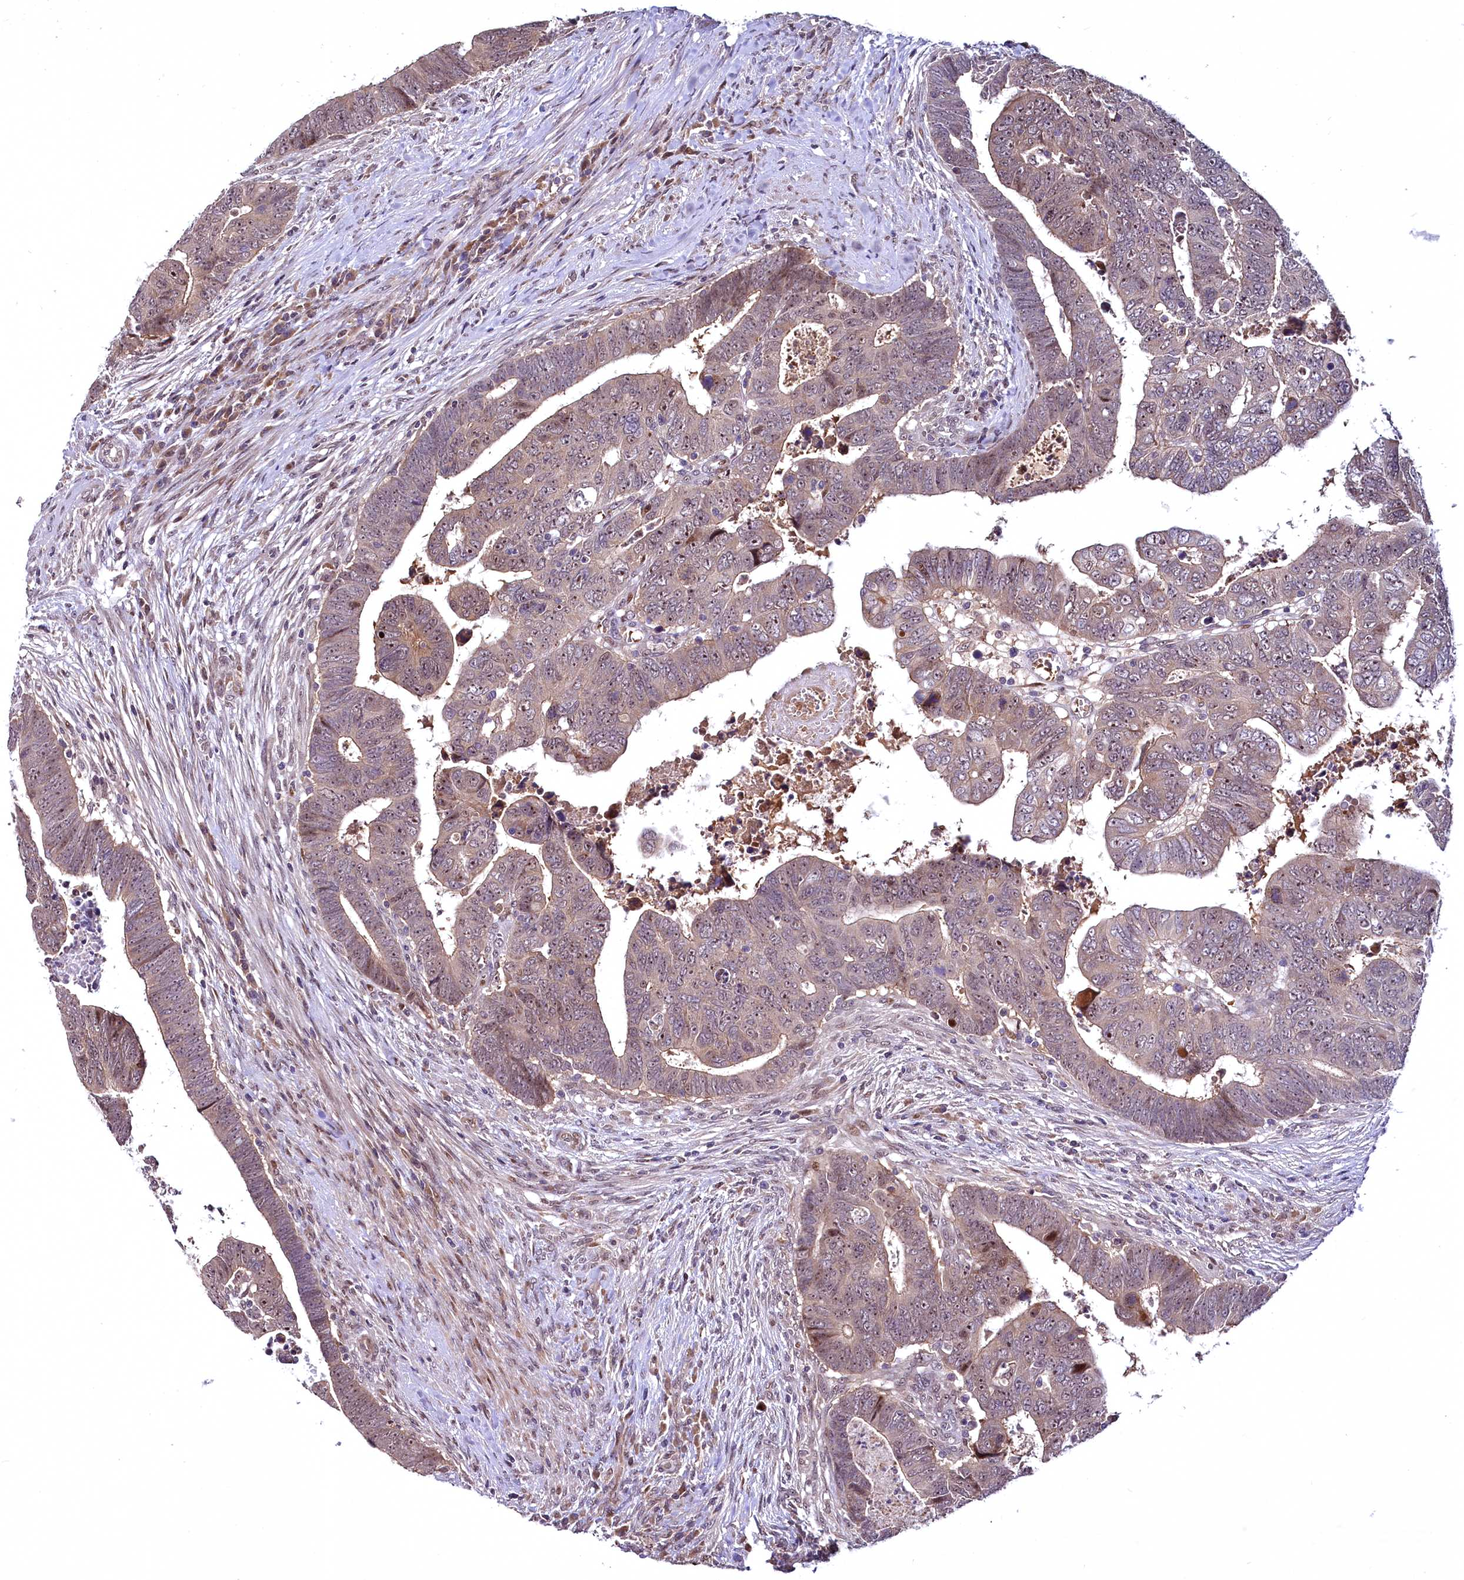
{"staining": {"intensity": "moderate", "quantity": ">75%", "location": "cytoplasmic/membranous,nuclear"}, "tissue": "colorectal cancer", "cell_type": "Tumor cells", "image_type": "cancer", "snomed": [{"axis": "morphology", "description": "Normal tissue, NOS"}, {"axis": "morphology", "description": "Adenocarcinoma, NOS"}, {"axis": "topography", "description": "Rectum"}], "caption": "IHC staining of adenocarcinoma (colorectal), which demonstrates medium levels of moderate cytoplasmic/membranous and nuclear positivity in approximately >75% of tumor cells indicating moderate cytoplasmic/membranous and nuclear protein staining. The staining was performed using DAB (3,3'-diaminobenzidine) (brown) for protein detection and nuclei were counterstained in hematoxylin (blue).", "gene": "N4BP2L1", "patient": {"sex": "female", "age": 65}}